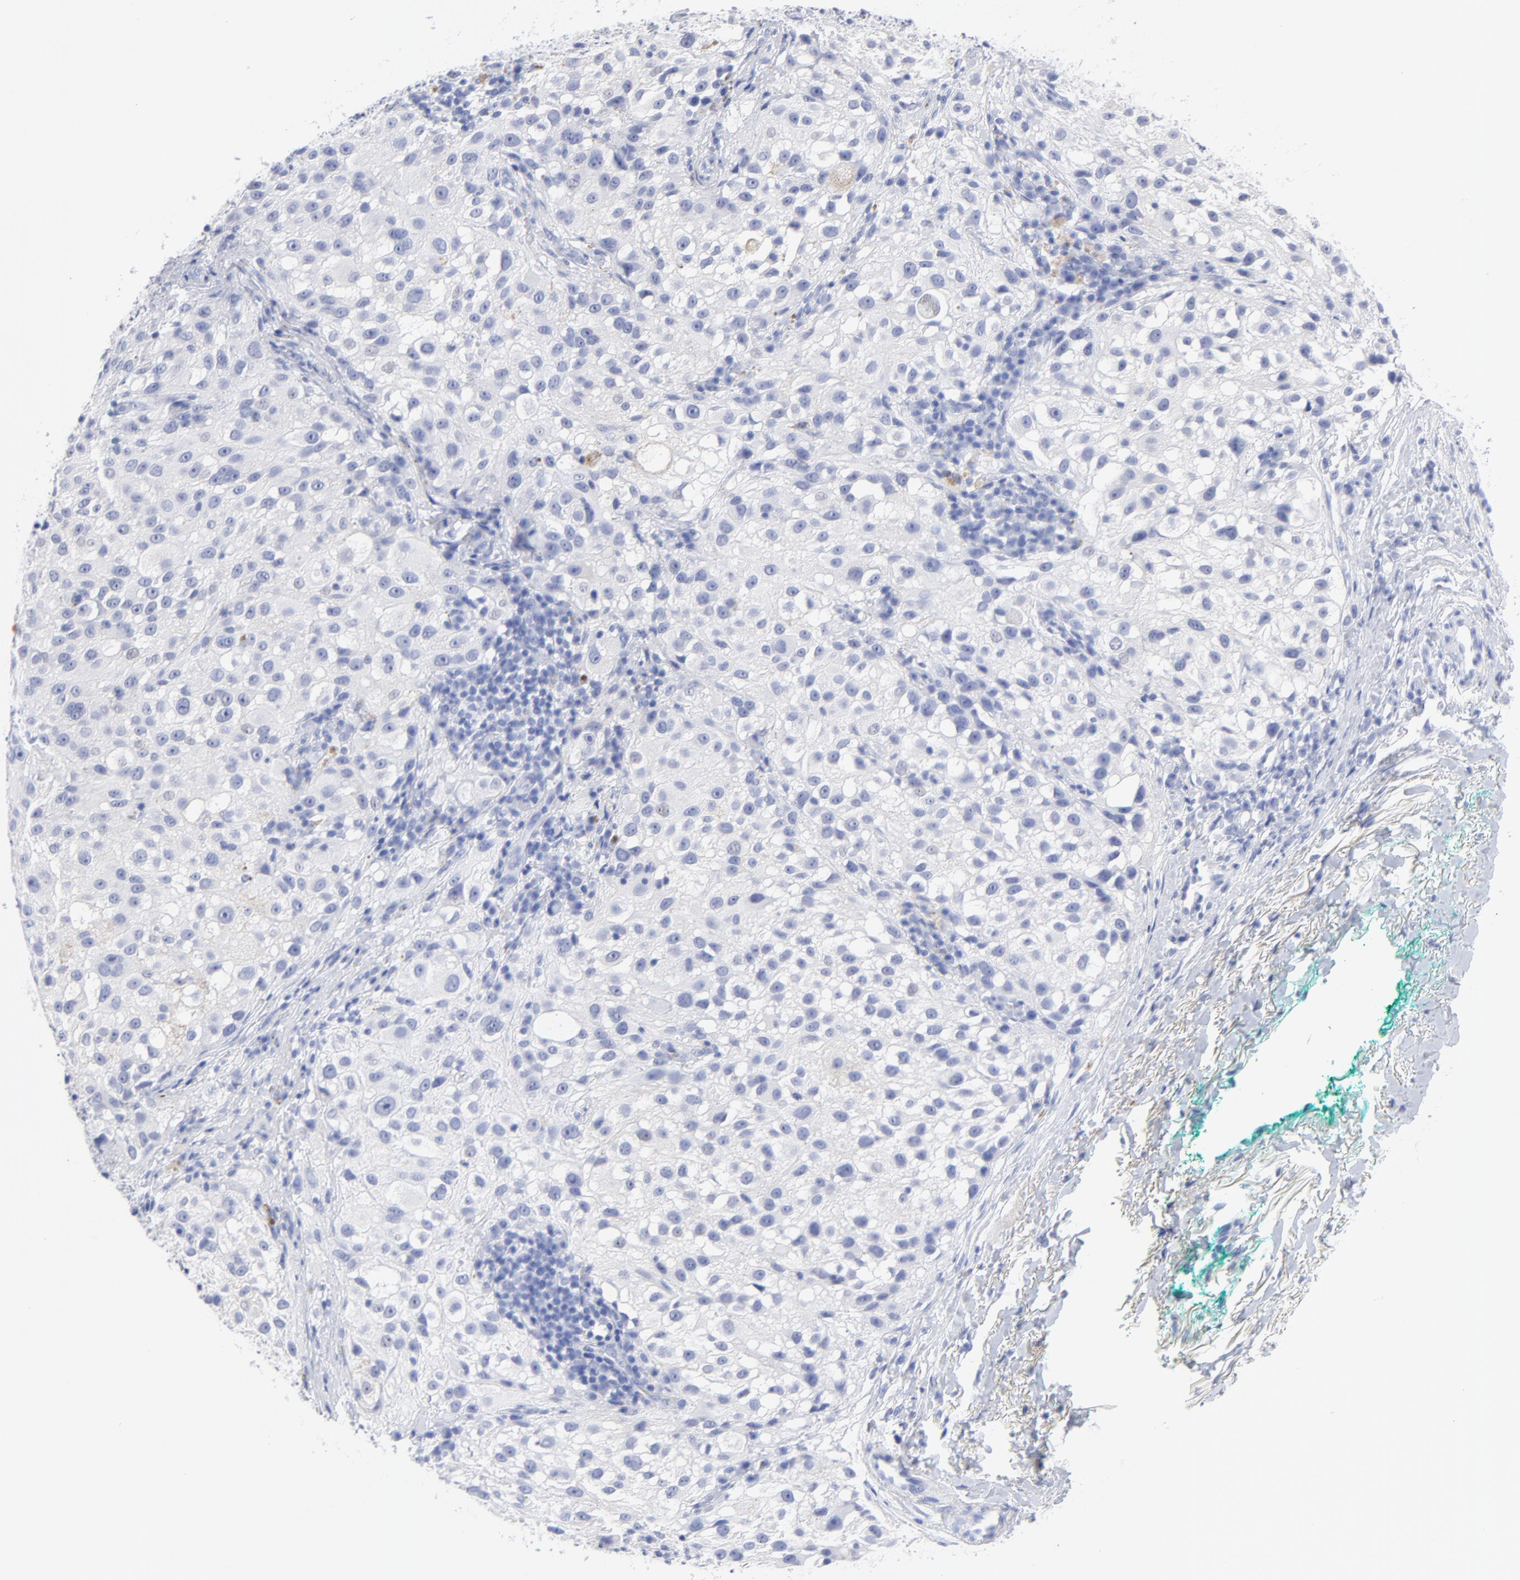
{"staining": {"intensity": "negative", "quantity": "none", "location": "none"}, "tissue": "melanoma", "cell_type": "Tumor cells", "image_type": "cancer", "snomed": [{"axis": "morphology", "description": "Necrosis, NOS"}, {"axis": "morphology", "description": "Malignant melanoma, NOS"}, {"axis": "topography", "description": "Skin"}], "caption": "There is no significant expression in tumor cells of melanoma.", "gene": "ACY1", "patient": {"sex": "female", "age": 87}}